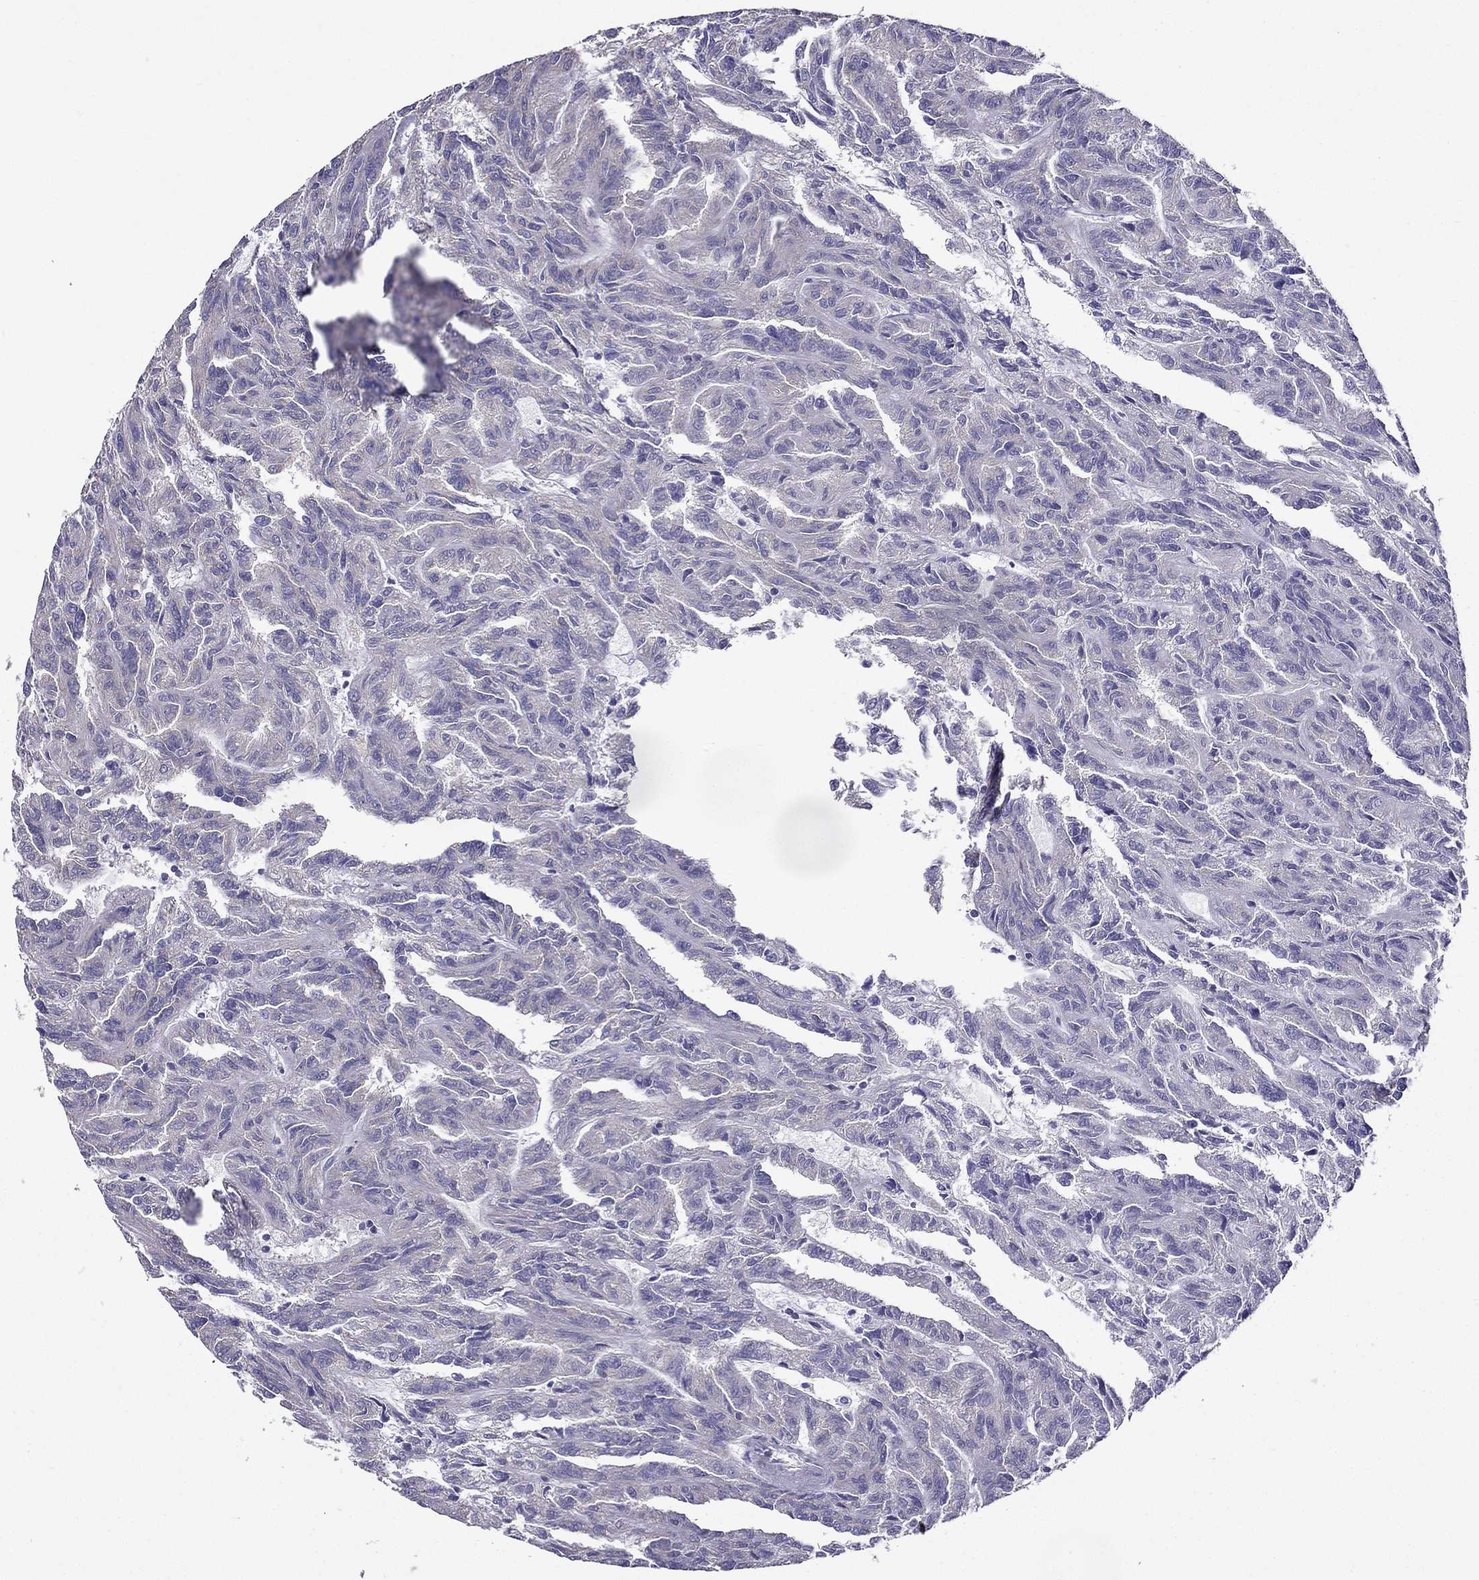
{"staining": {"intensity": "negative", "quantity": "none", "location": "none"}, "tissue": "renal cancer", "cell_type": "Tumor cells", "image_type": "cancer", "snomed": [{"axis": "morphology", "description": "Adenocarcinoma, NOS"}, {"axis": "topography", "description": "Kidney"}], "caption": "IHC of human renal adenocarcinoma reveals no staining in tumor cells.", "gene": "AAK1", "patient": {"sex": "male", "age": 79}}